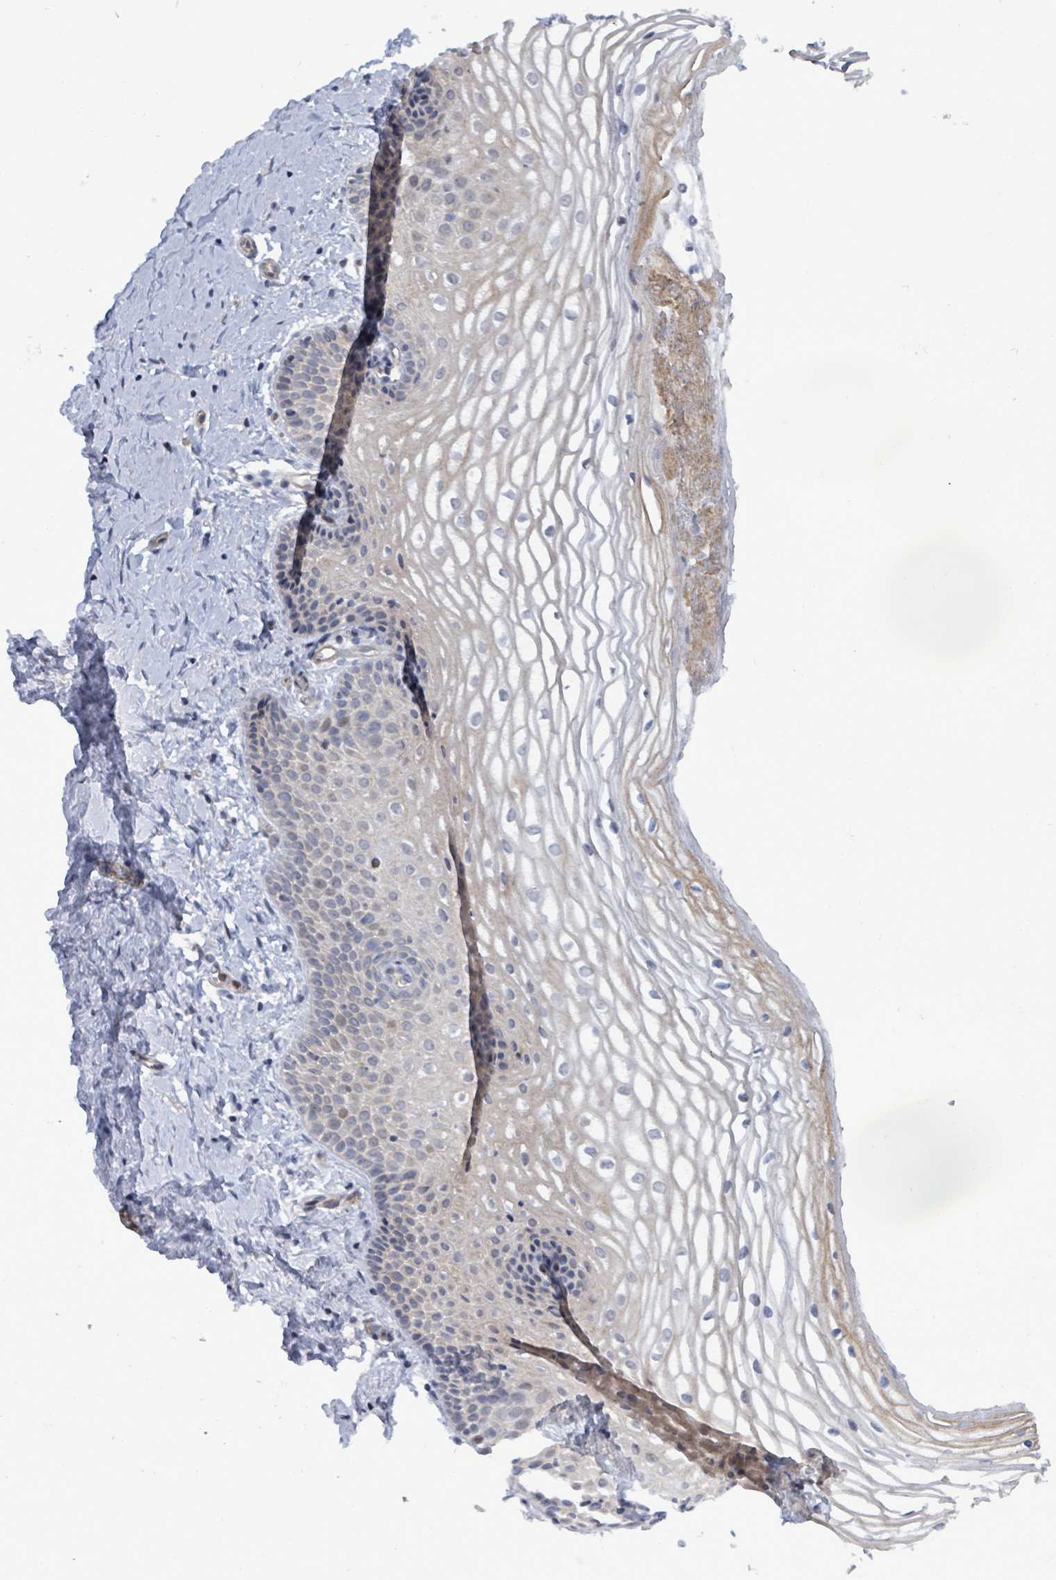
{"staining": {"intensity": "weak", "quantity": "<25%", "location": "cytoplasmic/membranous,nuclear"}, "tissue": "vagina", "cell_type": "Squamous epithelial cells", "image_type": "normal", "snomed": [{"axis": "morphology", "description": "Normal tissue, NOS"}, {"axis": "topography", "description": "Vagina"}], "caption": "Immunohistochemistry micrograph of benign human vagina stained for a protein (brown), which reveals no positivity in squamous epithelial cells. (Brightfield microscopy of DAB (3,3'-diaminobenzidine) immunohistochemistry at high magnification).", "gene": "DMRTC1B", "patient": {"sex": "female", "age": 56}}